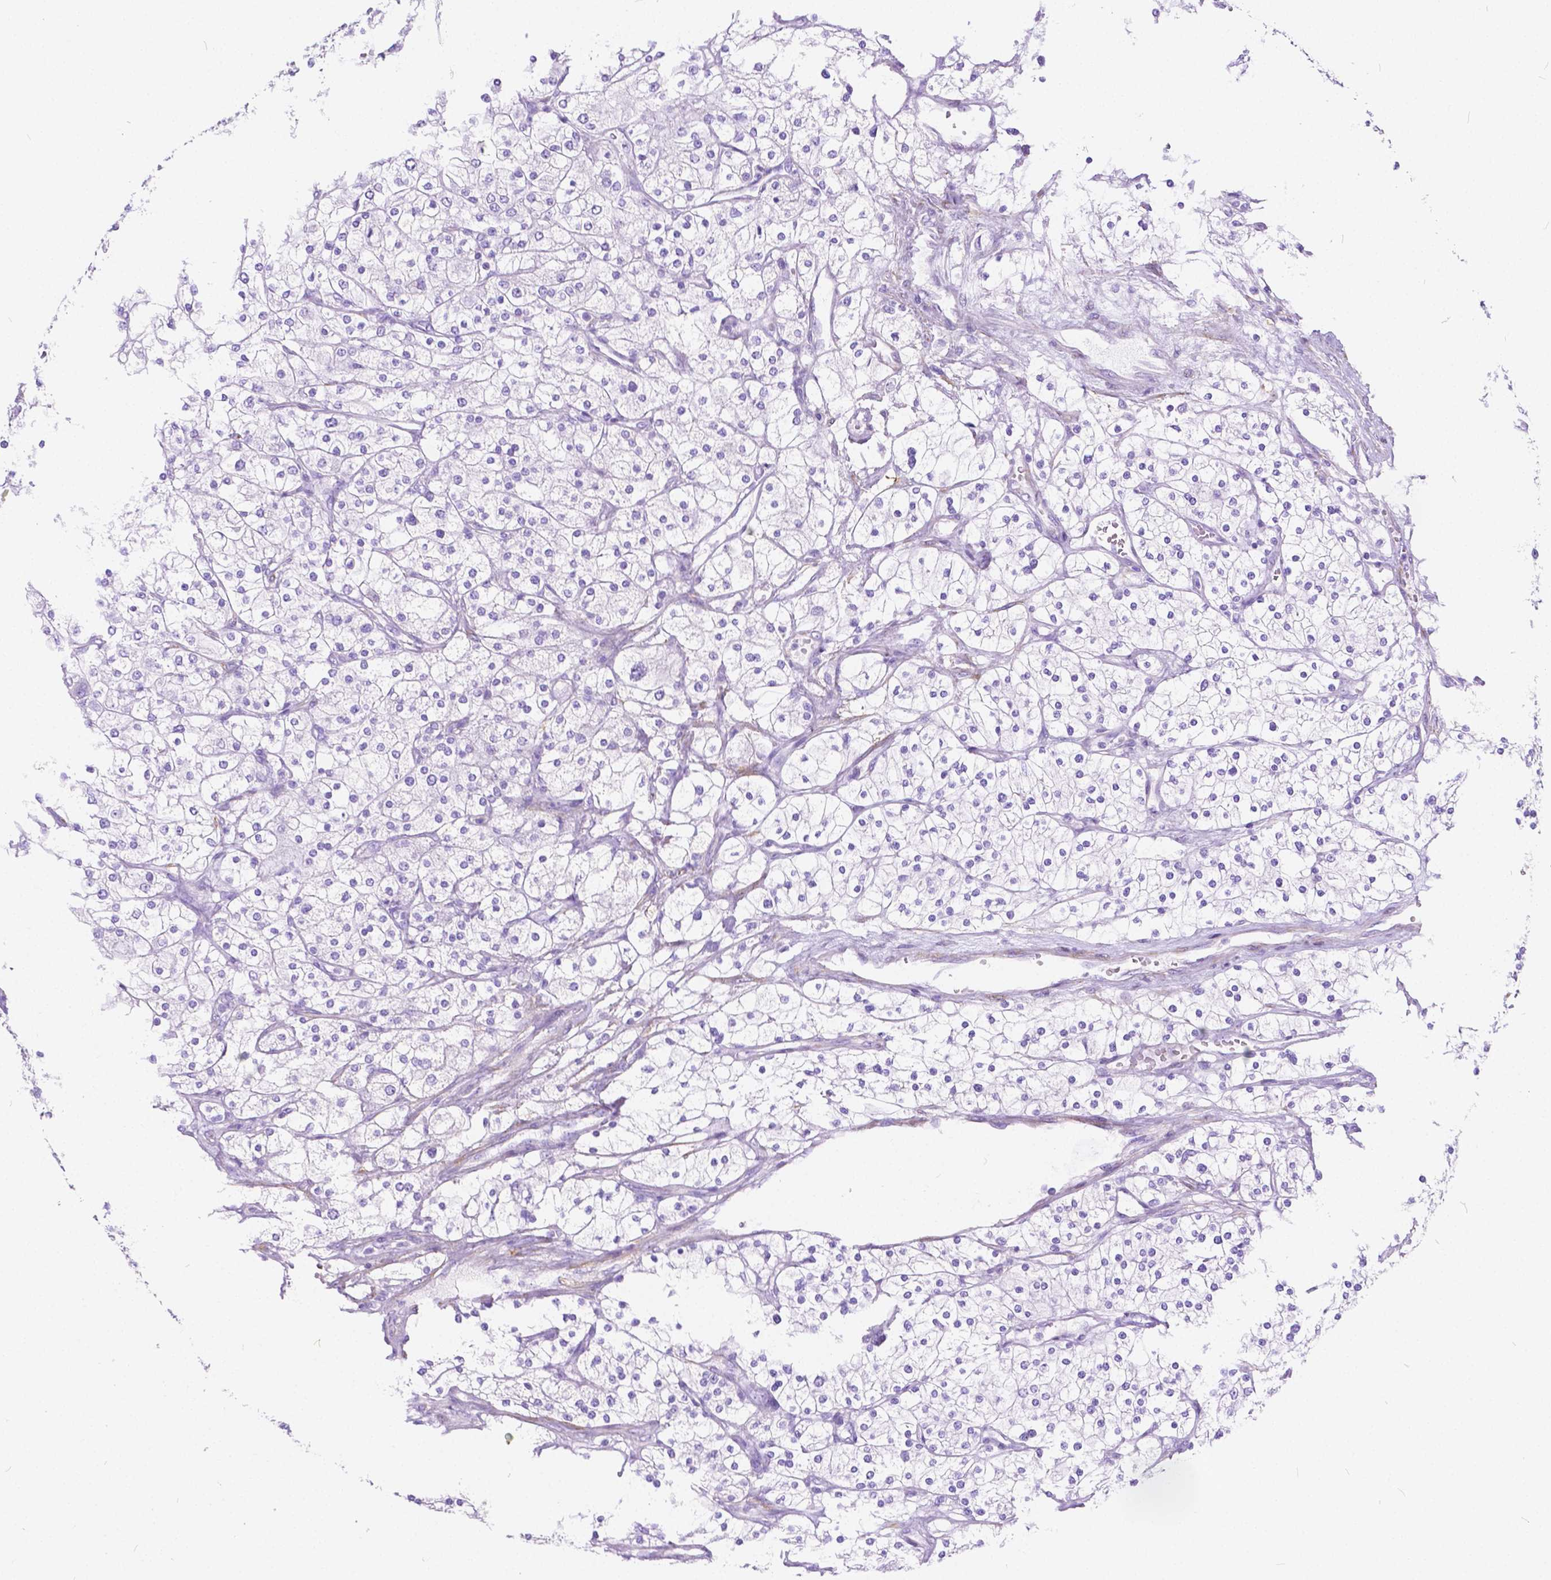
{"staining": {"intensity": "negative", "quantity": "none", "location": "none"}, "tissue": "renal cancer", "cell_type": "Tumor cells", "image_type": "cancer", "snomed": [{"axis": "morphology", "description": "Adenocarcinoma, NOS"}, {"axis": "topography", "description": "Kidney"}], "caption": "Immunohistochemistry image of human renal adenocarcinoma stained for a protein (brown), which demonstrates no staining in tumor cells.", "gene": "CHRM1", "patient": {"sex": "male", "age": 80}}